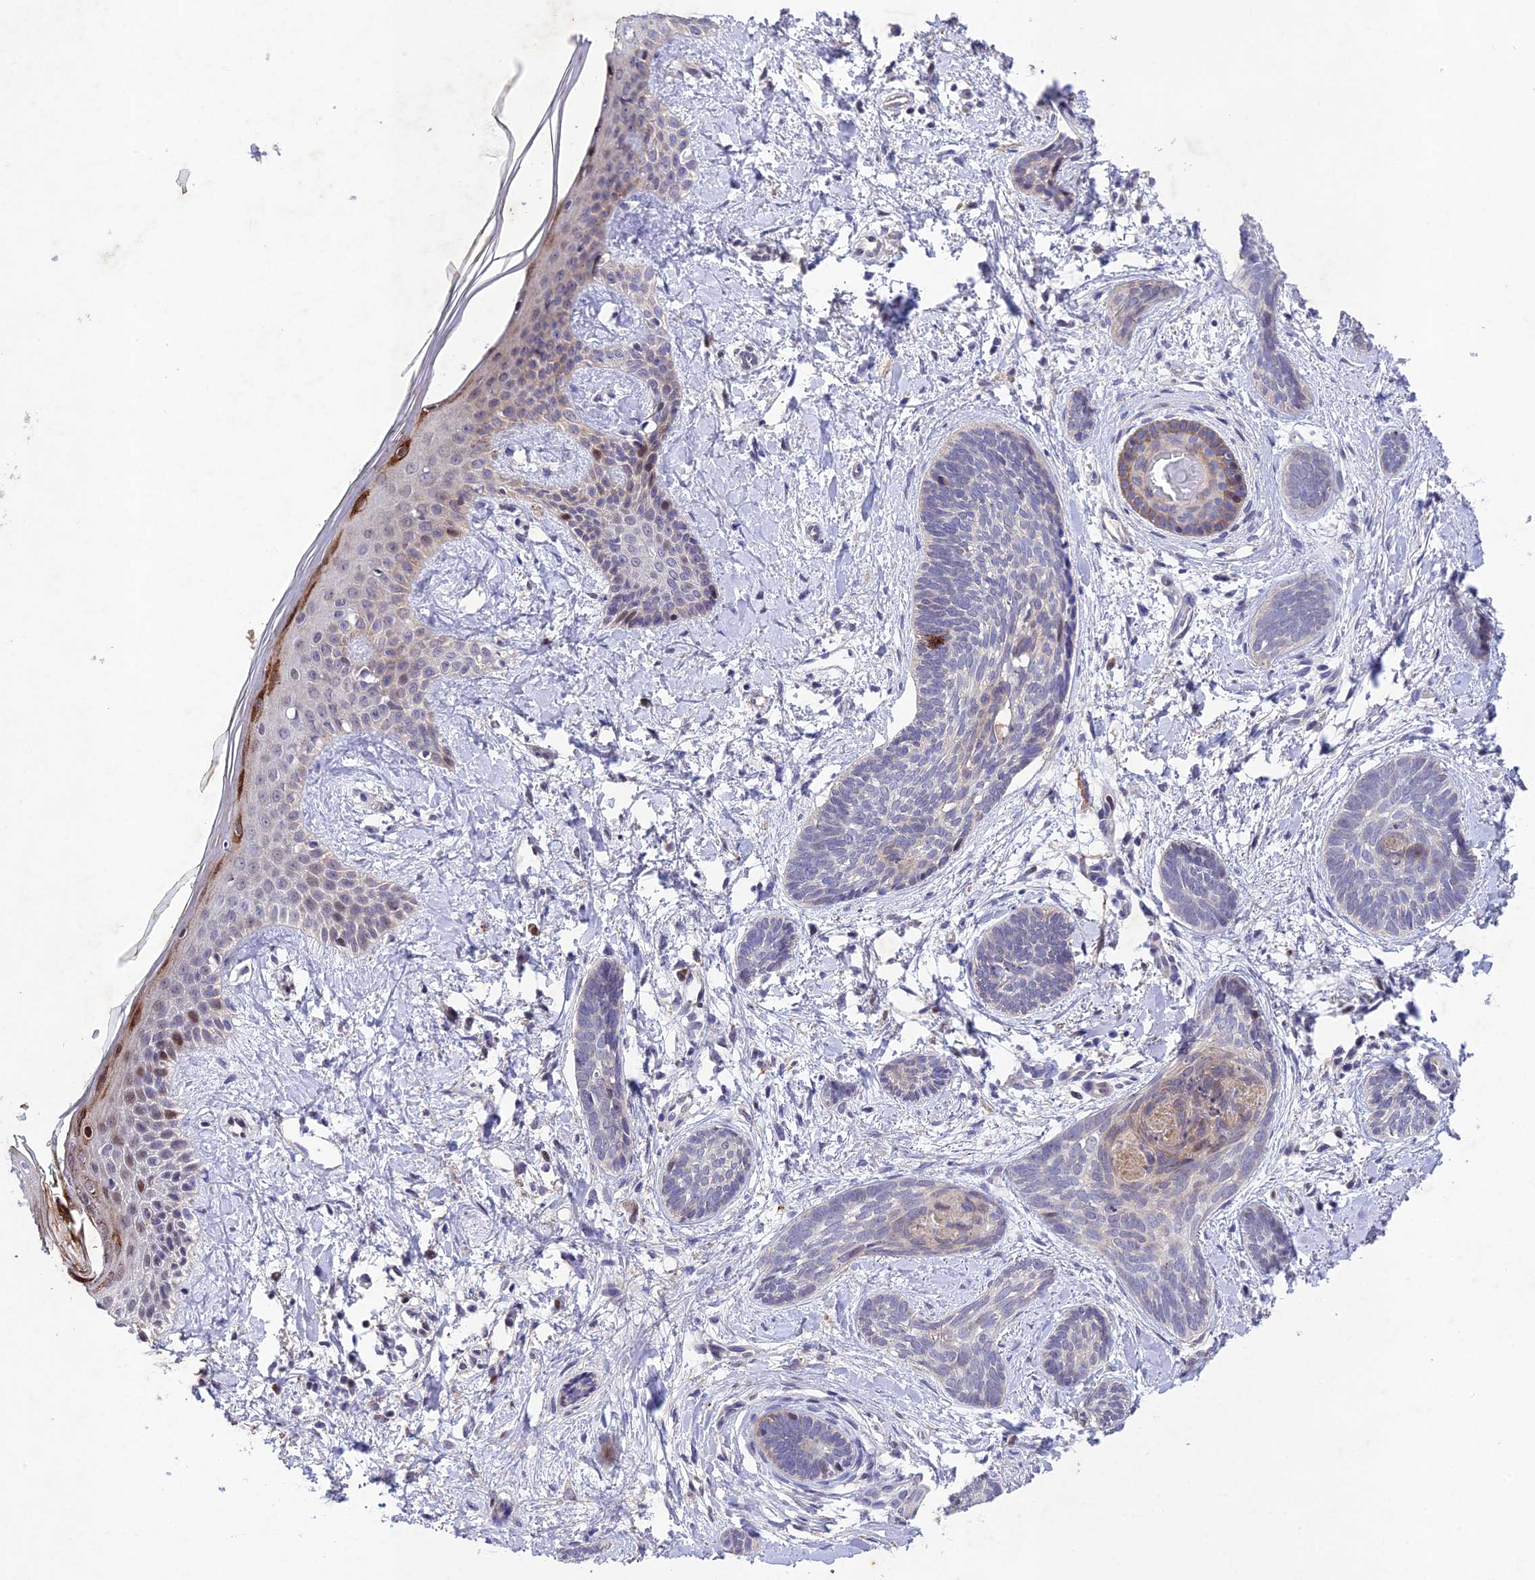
{"staining": {"intensity": "negative", "quantity": "none", "location": "none"}, "tissue": "skin cancer", "cell_type": "Tumor cells", "image_type": "cancer", "snomed": [{"axis": "morphology", "description": "Basal cell carcinoma"}, {"axis": "topography", "description": "Skin"}], "caption": "This is a image of IHC staining of skin cancer, which shows no expression in tumor cells.", "gene": "ANKRD52", "patient": {"sex": "female", "age": 81}}